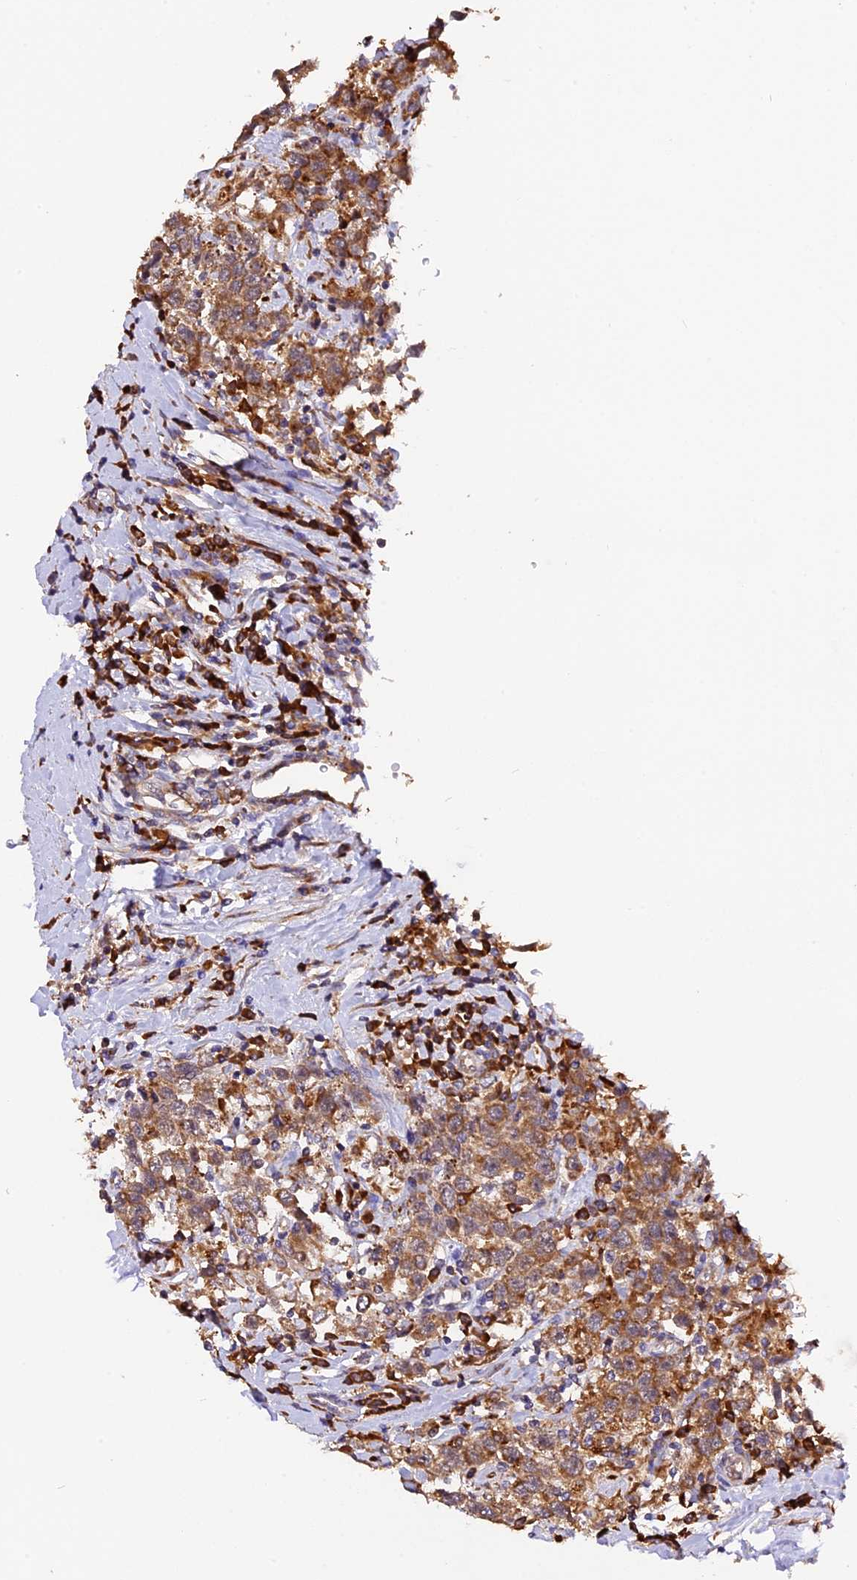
{"staining": {"intensity": "moderate", "quantity": ">75%", "location": "cytoplasmic/membranous"}, "tissue": "testis cancer", "cell_type": "Tumor cells", "image_type": "cancer", "snomed": [{"axis": "morphology", "description": "Seminoma, NOS"}, {"axis": "topography", "description": "Testis"}], "caption": "Immunohistochemical staining of human seminoma (testis) shows medium levels of moderate cytoplasmic/membranous expression in approximately >75% of tumor cells.", "gene": "GNPTAB", "patient": {"sex": "male", "age": 41}}